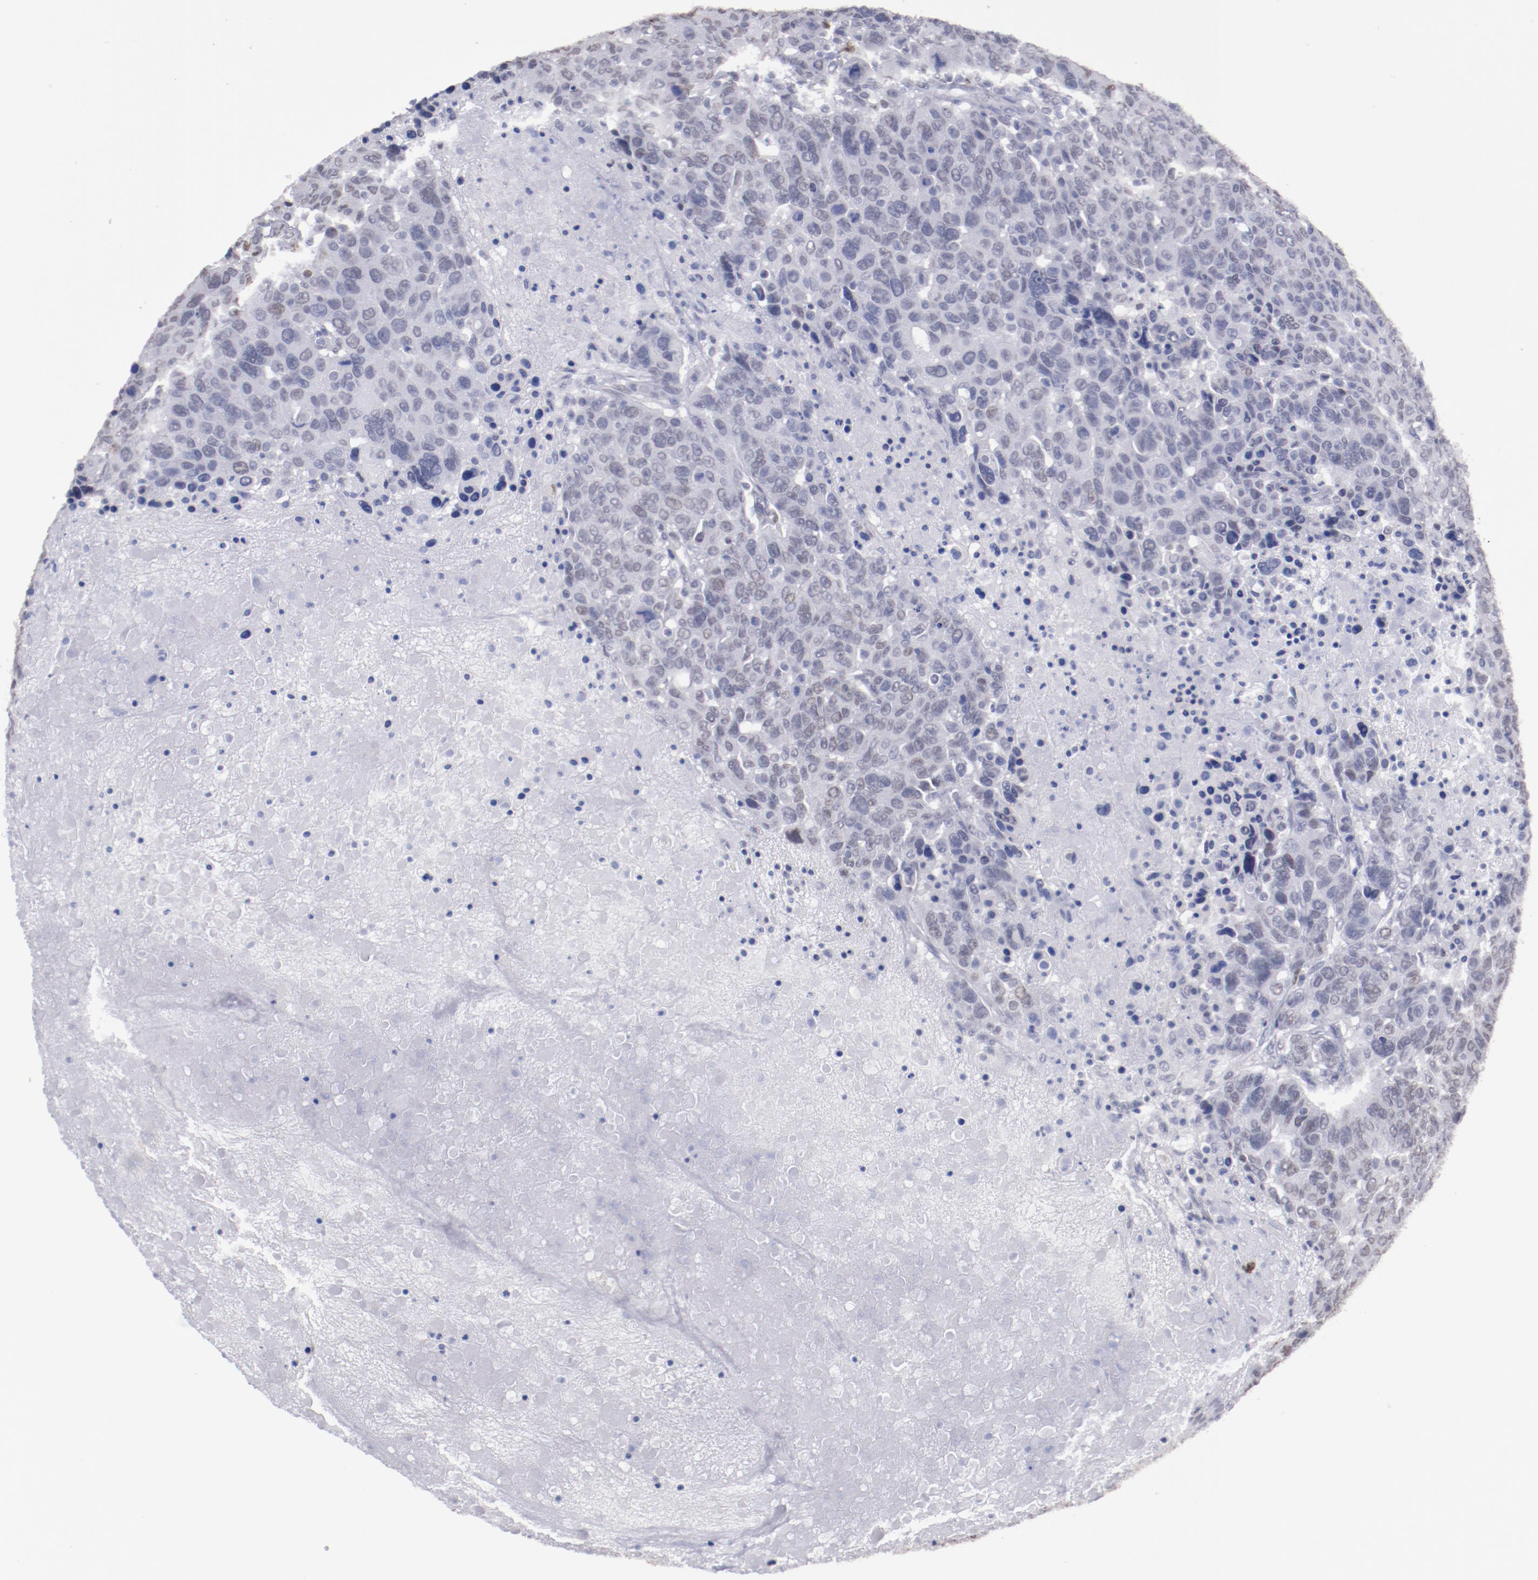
{"staining": {"intensity": "negative", "quantity": "none", "location": "none"}, "tissue": "breast cancer", "cell_type": "Tumor cells", "image_type": "cancer", "snomed": [{"axis": "morphology", "description": "Duct carcinoma"}, {"axis": "topography", "description": "Breast"}], "caption": "Immunohistochemical staining of breast cancer shows no significant positivity in tumor cells. The staining was performed using DAB (3,3'-diaminobenzidine) to visualize the protein expression in brown, while the nuclei were stained in blue with hematoxylin (Magnification: 20x).", "gene": "IRF4", "patient": {"sex": "female", "age": 37}}